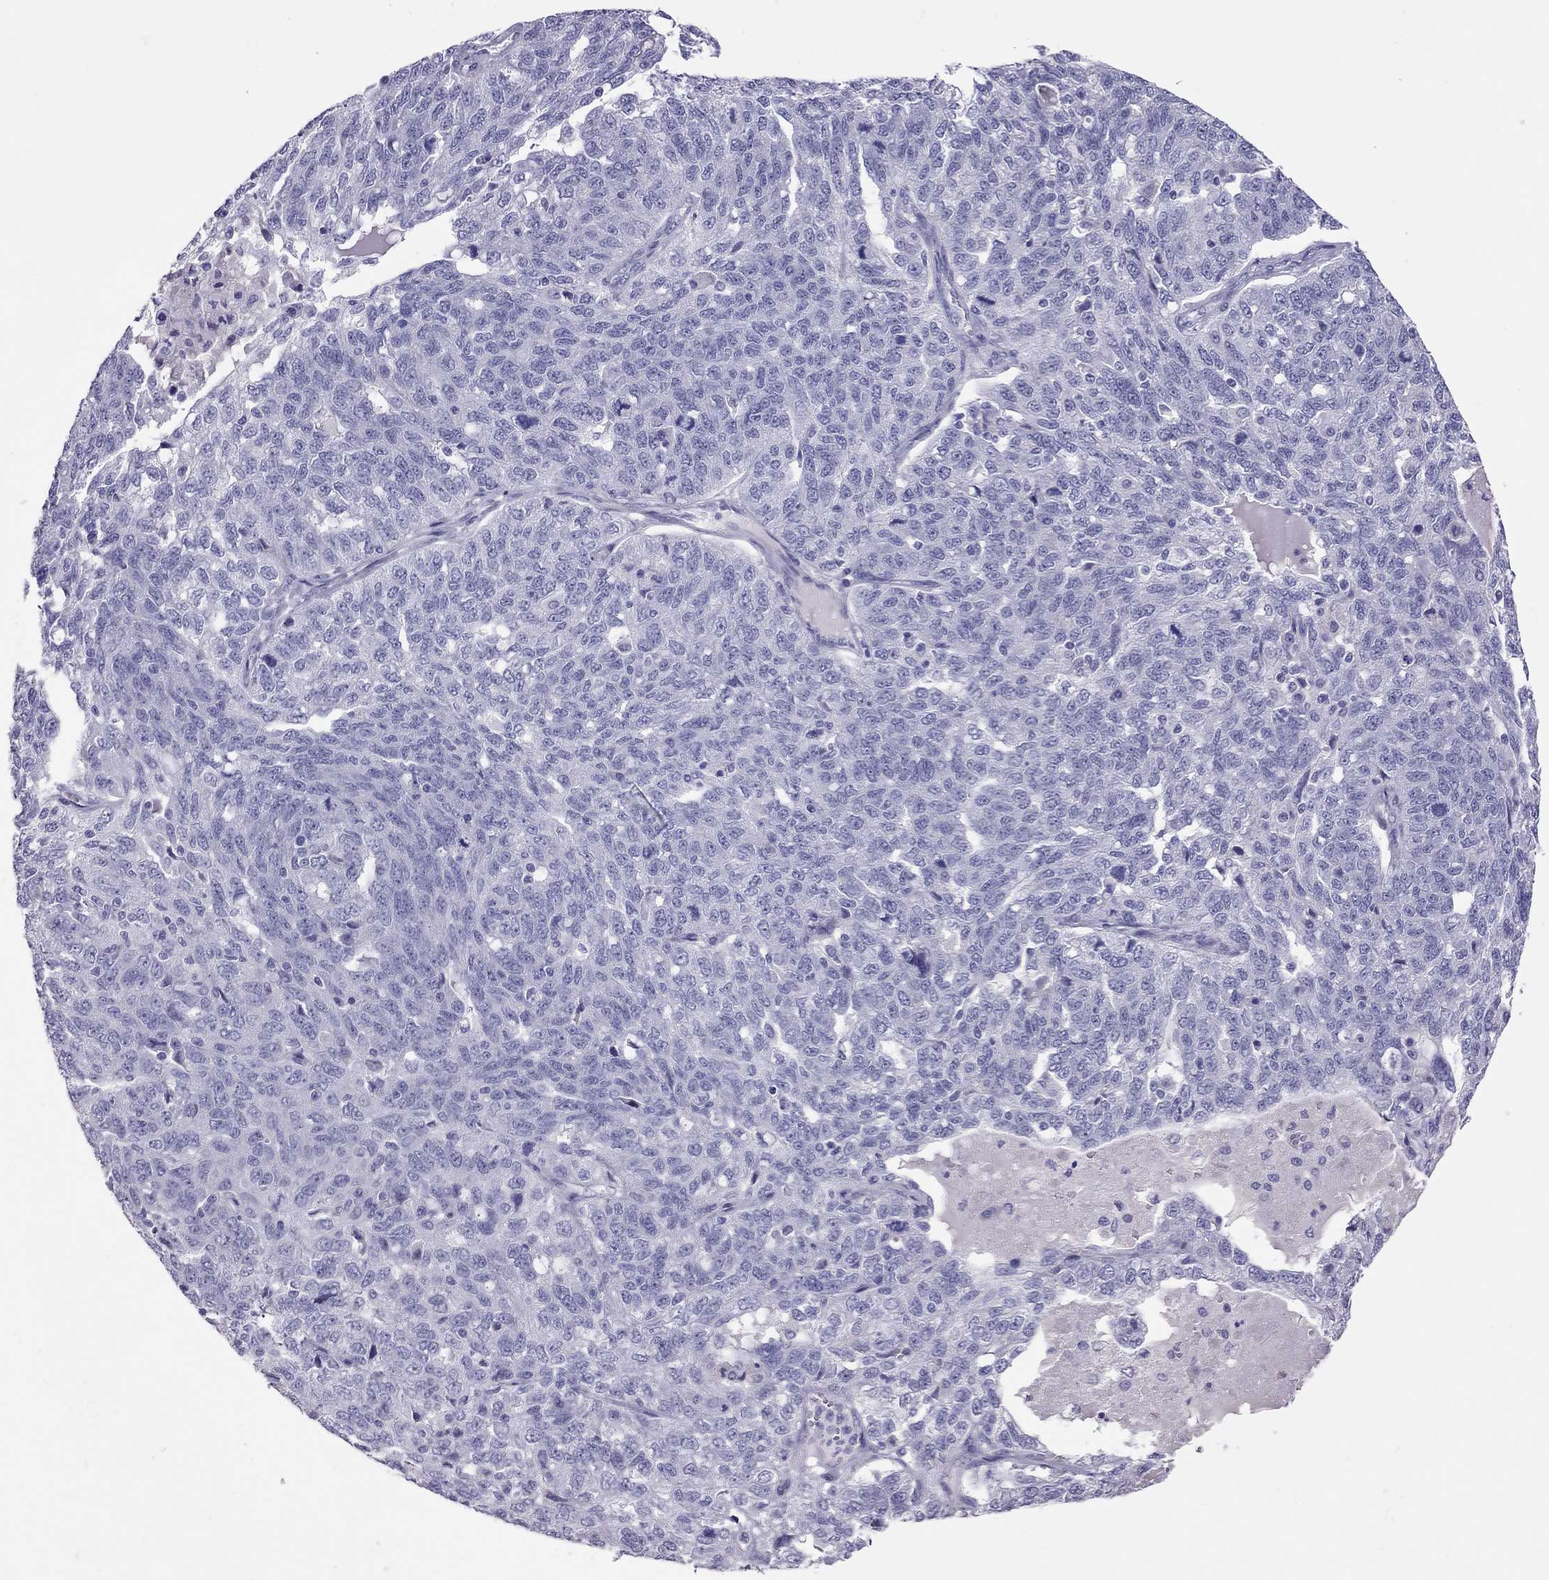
{"staining": {"intensity": "negative", "quantity": "none", "location": "none"}, "tissue": "ovarian cancer", "cell_type": "Tumor cells", "image_type": "cancer", "snomed": [{"axis": "morphology", "description": "Cystadenocarcinoma, serous, NOS"}, {"axis": "topography", "description": "Ovary"}], "caption": "High magnification brightfield microscopy of ovarian serous cystadenocarcinoma stained with DAB (brown) and counterstained with hematoxylin (blue): tumor cells show no significant staining.", "gene": "IL17REL", "patient": {"sex": "female", "age": 71}}